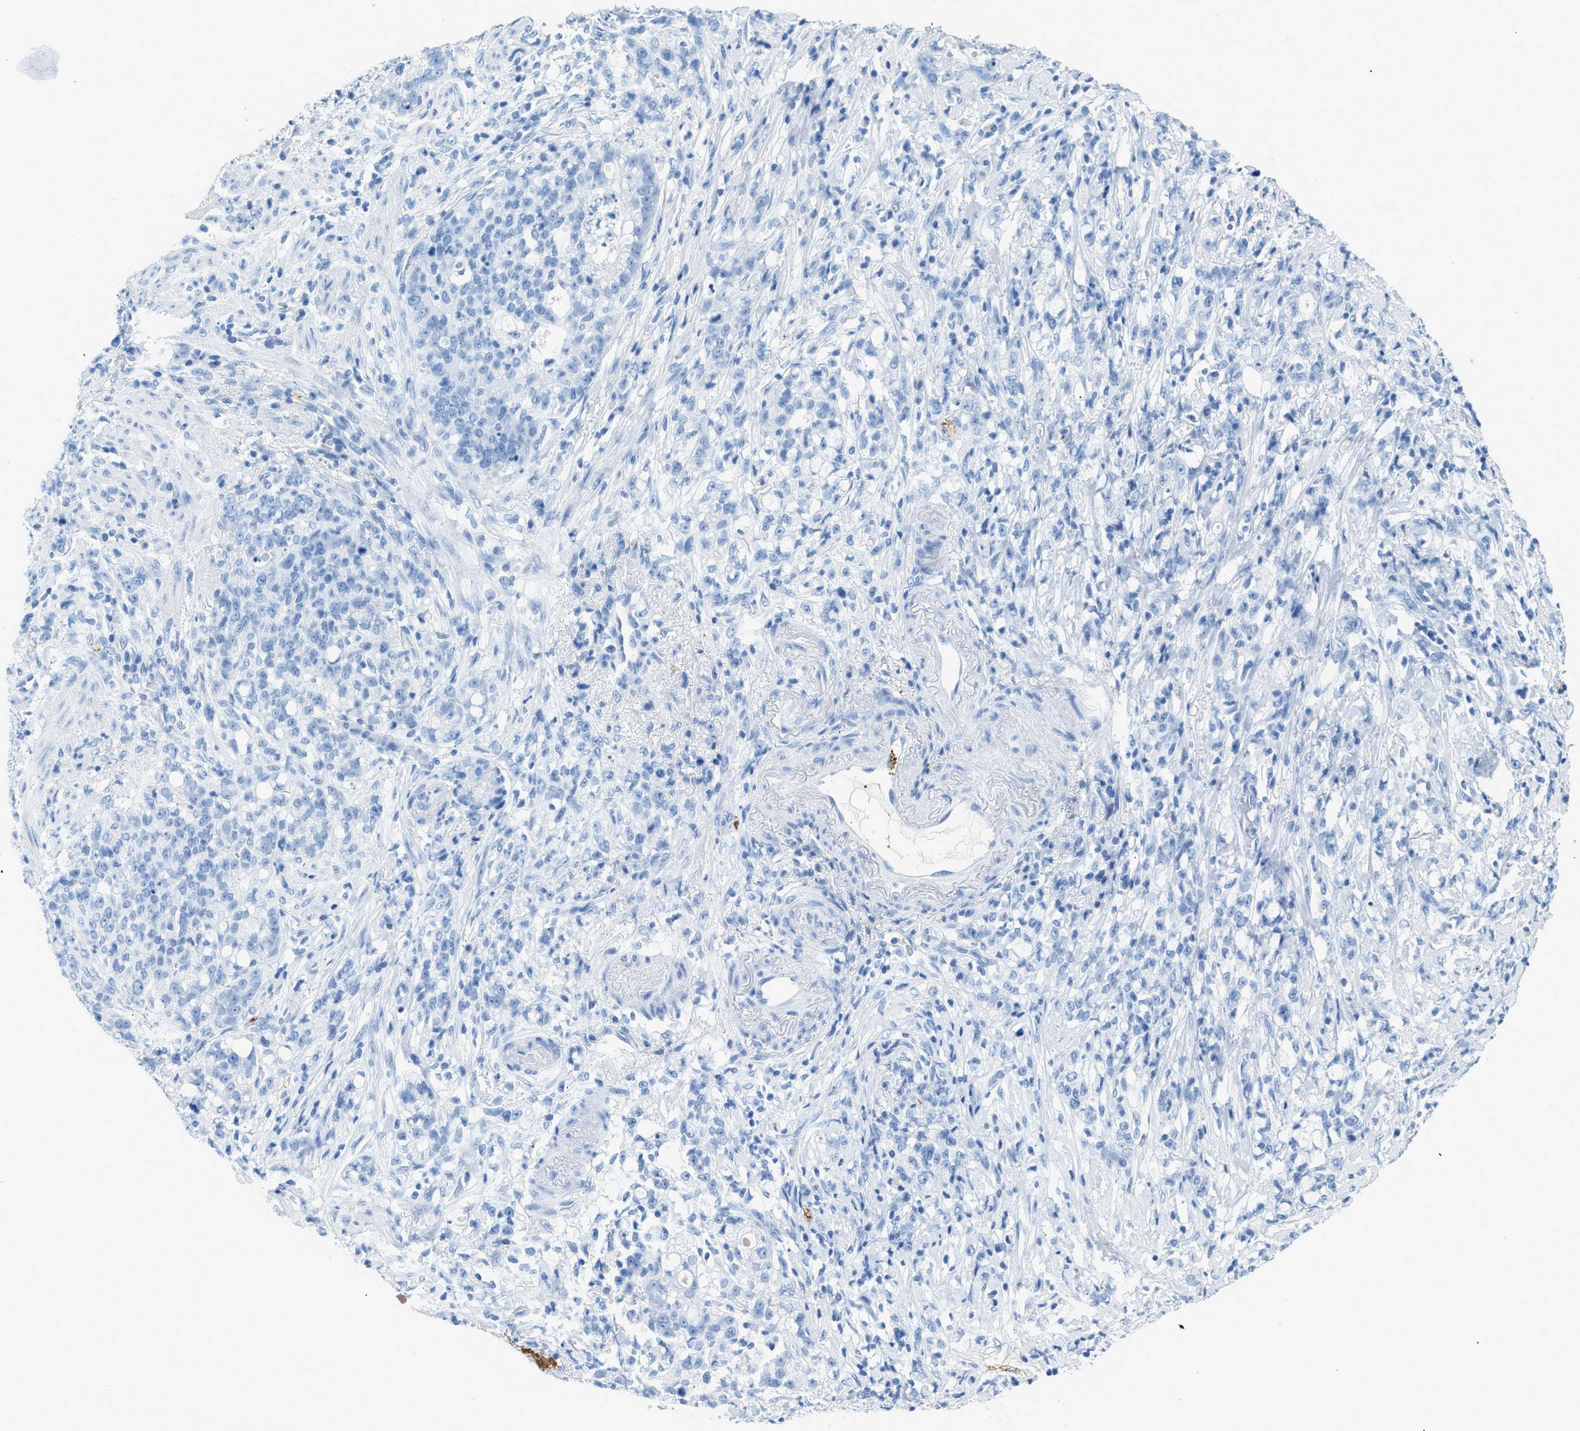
{"staining": {"intensity": "negative", "quantity": "none", "location": "none"}, "tissue": "stomach cancer", "cell_type": "Tumor cells", "image_type": "cancer", "snomed": [{"axis": "morphology", "description": "Adenocarcinoma, NOS"}, {"axis": "topography", "description": "Stomach, lower"}], "caption": "Protein analysis of stomach cancer displays no significant positivity in tumor cells.", "gene": "FAIM2", "patient": {"sex": "male", "age": 88}}